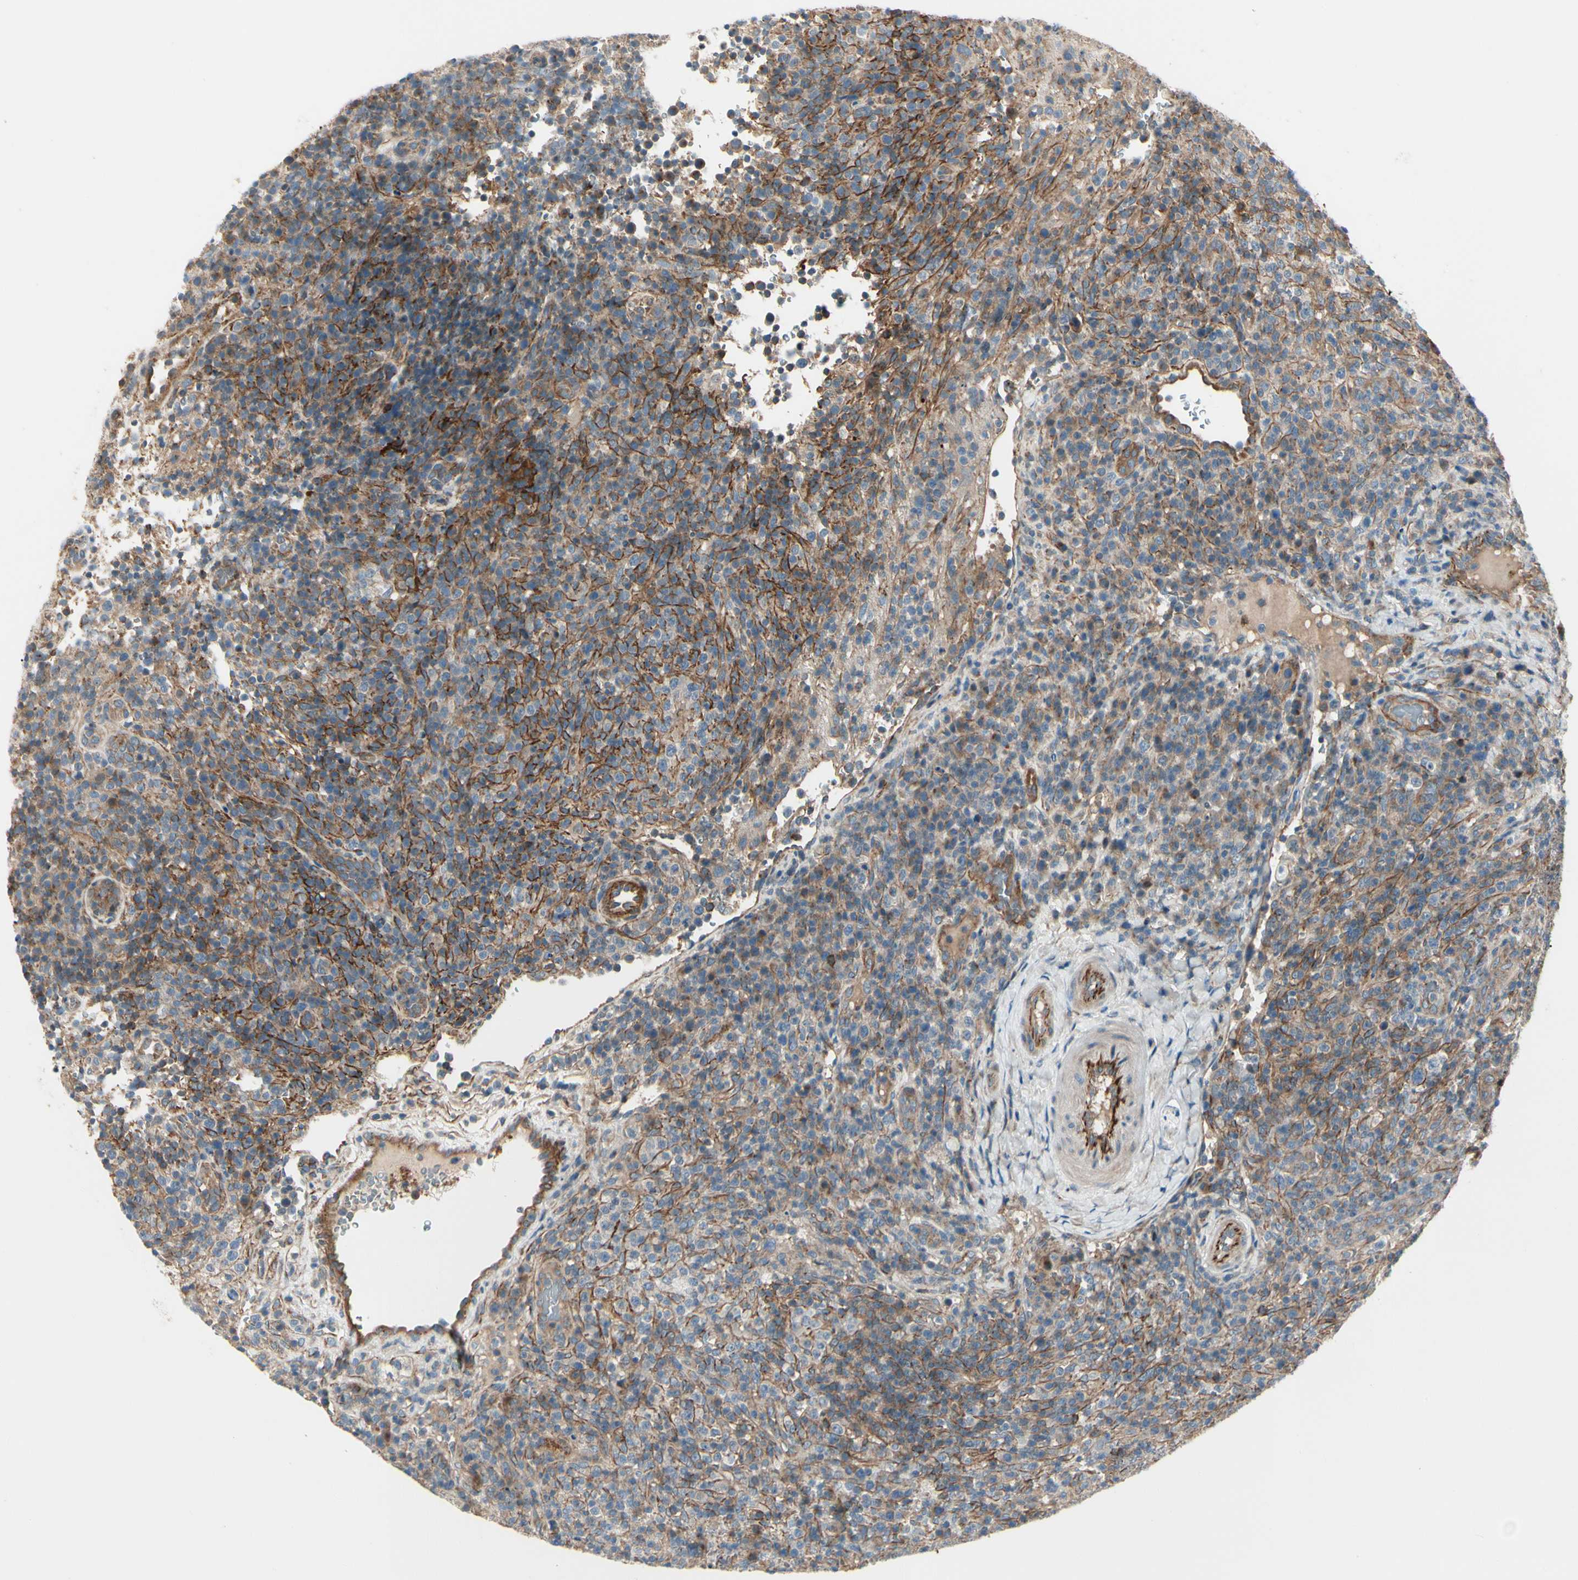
{"staining": {"intensity": "moderate", "quantity": ">75%", "location": "cytoplasmic/membranous"}, "tissue": "lymphoma", "cell_type": "Tumor cells", "image_type": "cancer", "snomed": [{"axis": "morphology", "description": "Malignant lymphoma, non-Hodgkin's type, High grade"}, {"axis": "topography", "description": "Lymph node"}], "caption": "IHC micrograph of human lymphoma stained for a protein (brown), which demonstrates medium levels of moderate cytoplasmic/membranous positivity in approximately >75% of tumor cells.", "gene": "ABCA3", "patient": {"sex": "female", "age": 76}}